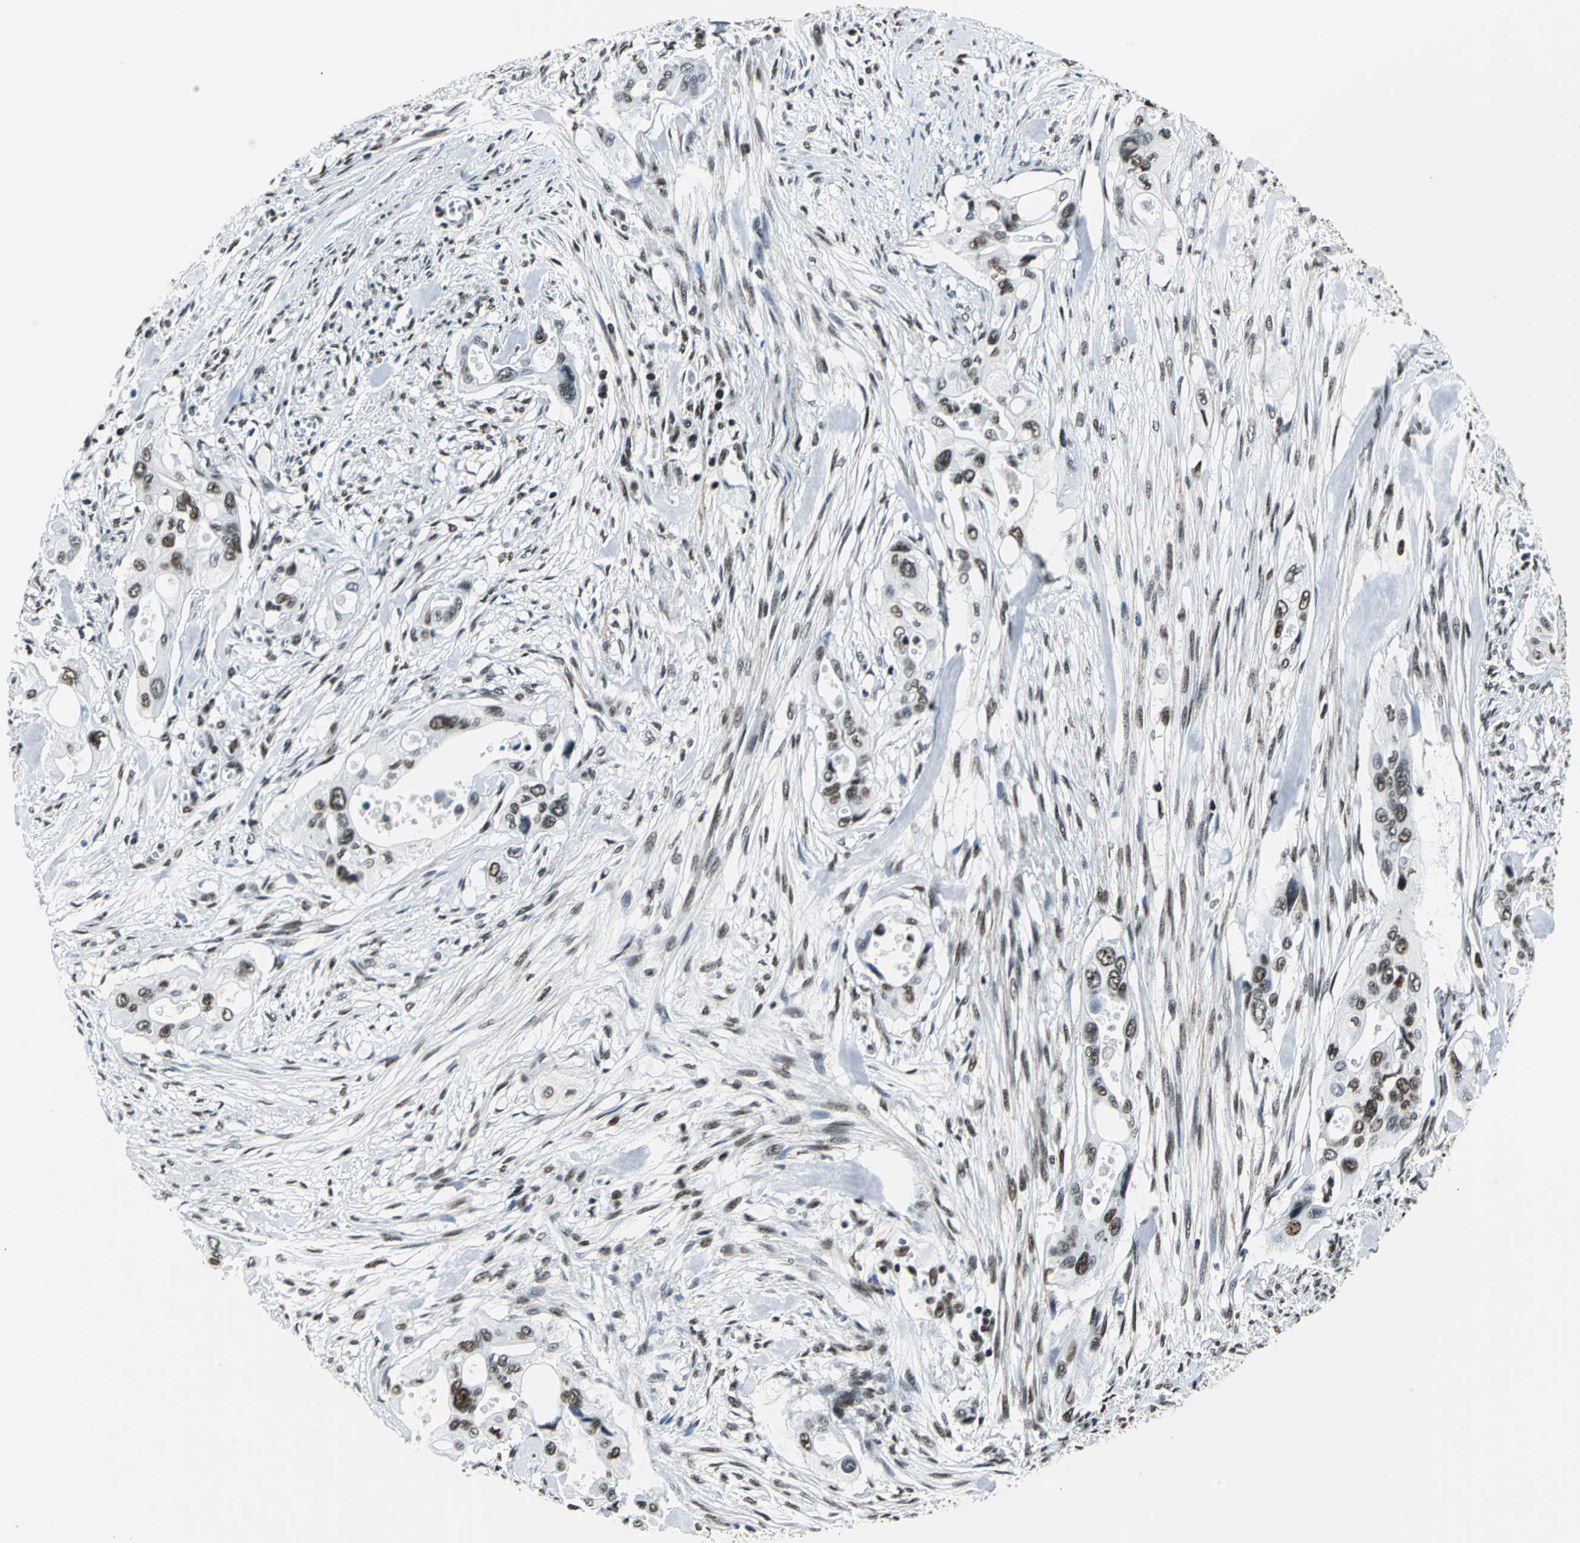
{"staining": {"intensity": "moderate", "quantity": ">75%", "location": "nuclear"}, "tissue": "pancreatic cancer", "cell_type": "Tumor cells", "image_type": "cancer", "snomed": [{"axis": "morphology", "description": "Adenocarcinoma, NOS"}, {"axis": "topography", "description": "Pancreas"}], "caption": "Brown immunohistochemical staining in human adenocarcinoma (pancreatic) demonstrates moderate nuclear staining in about >75% of tumor cells.", "gene": "APEX1", "patient": {"sex": "male", "age": 77}}